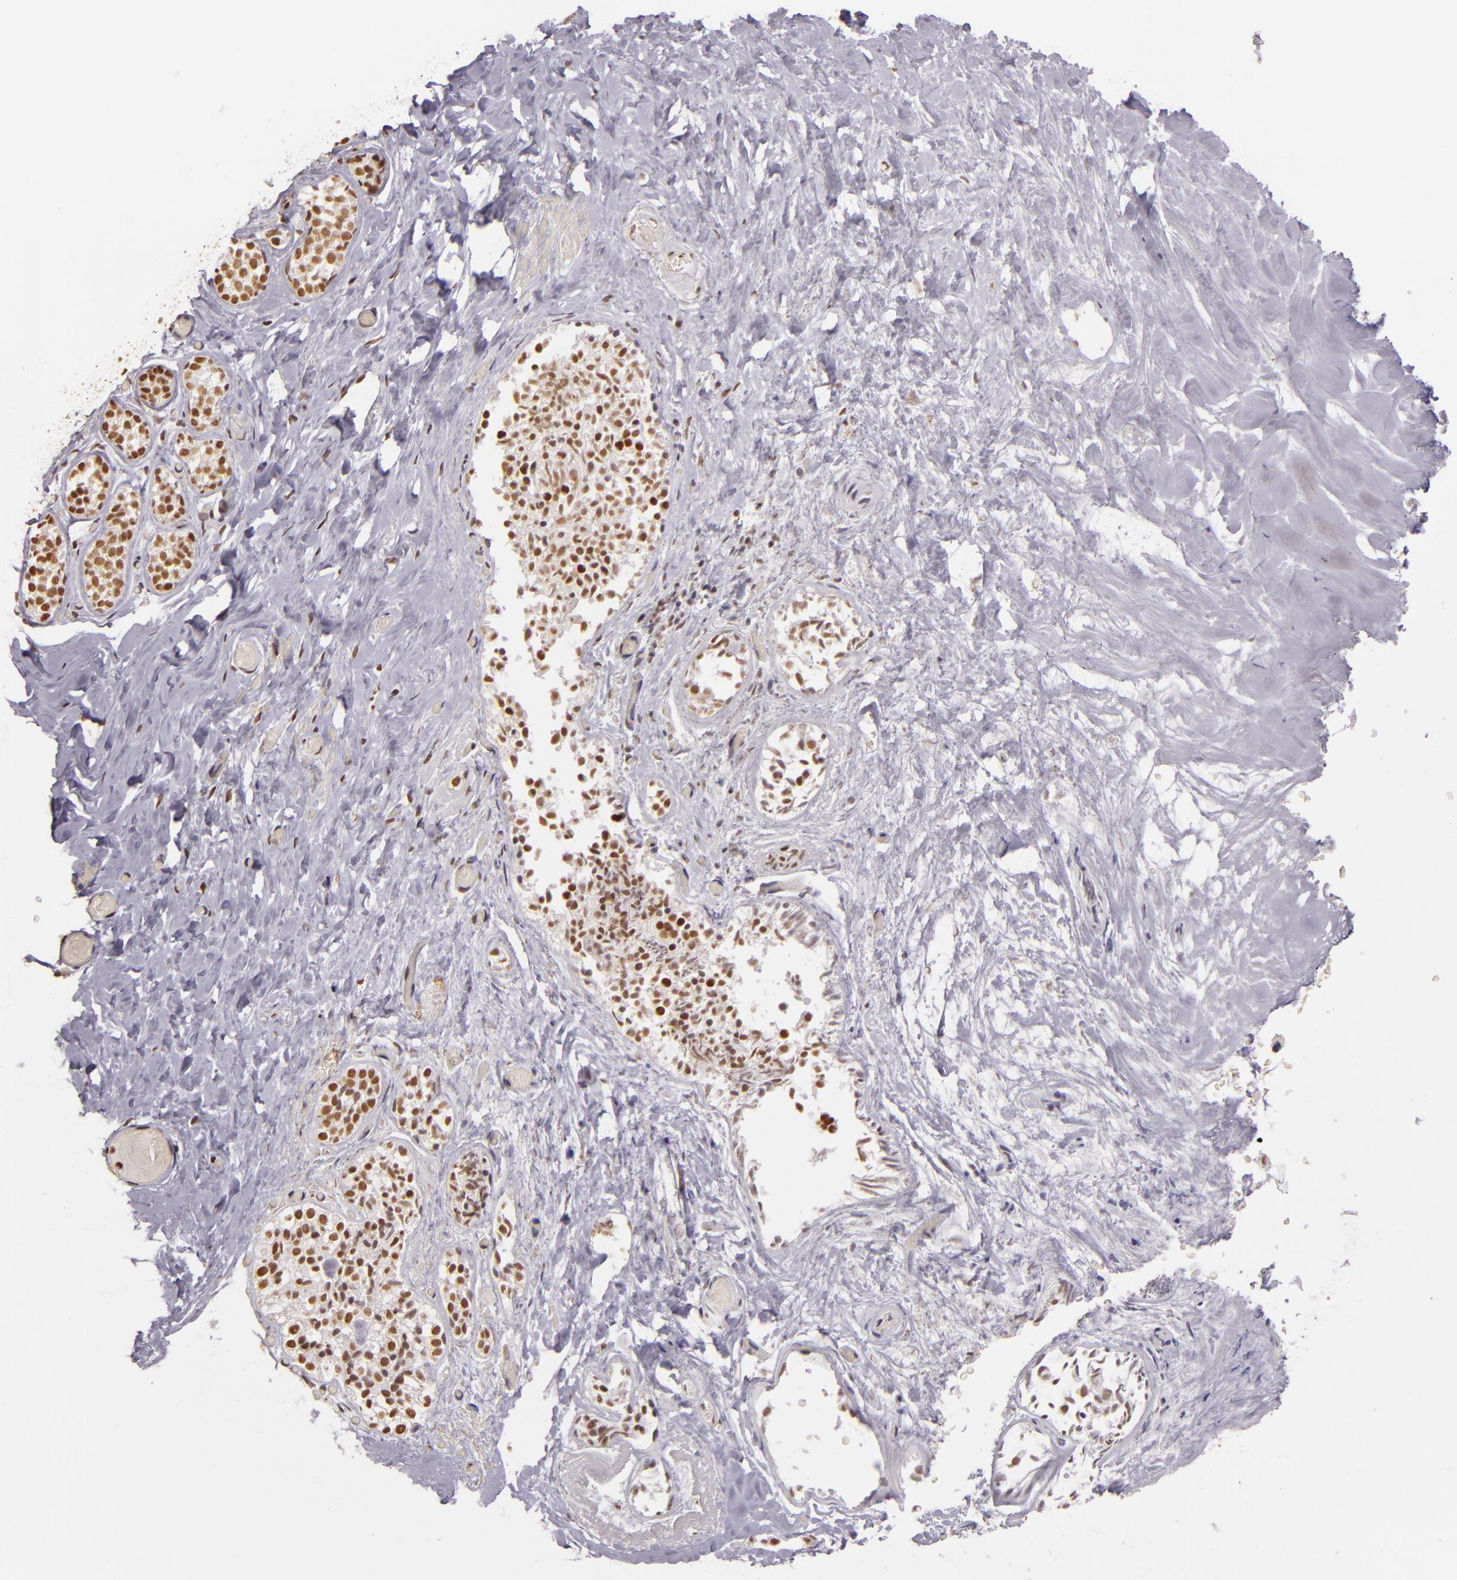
{"staining": {"intensity": "moderate", "quantity": ">75%", "location": "nuclear"}, "tissue": "breast", "cell_type": "Adipocytes", "image_type": "normal", "snomed": [{"axis": "morphology", "description": "Normal tissue, NOS"}, {"axis": "topography", "description": "Breast"}], "caption": "There is medium levels of moderate nuclear expression in adipocytes of benign breast, as demonstrated by immunohistochemical staining (brown color).", "gene": "PAPOLA", "patient": {"sex": "female", "age": 75}}